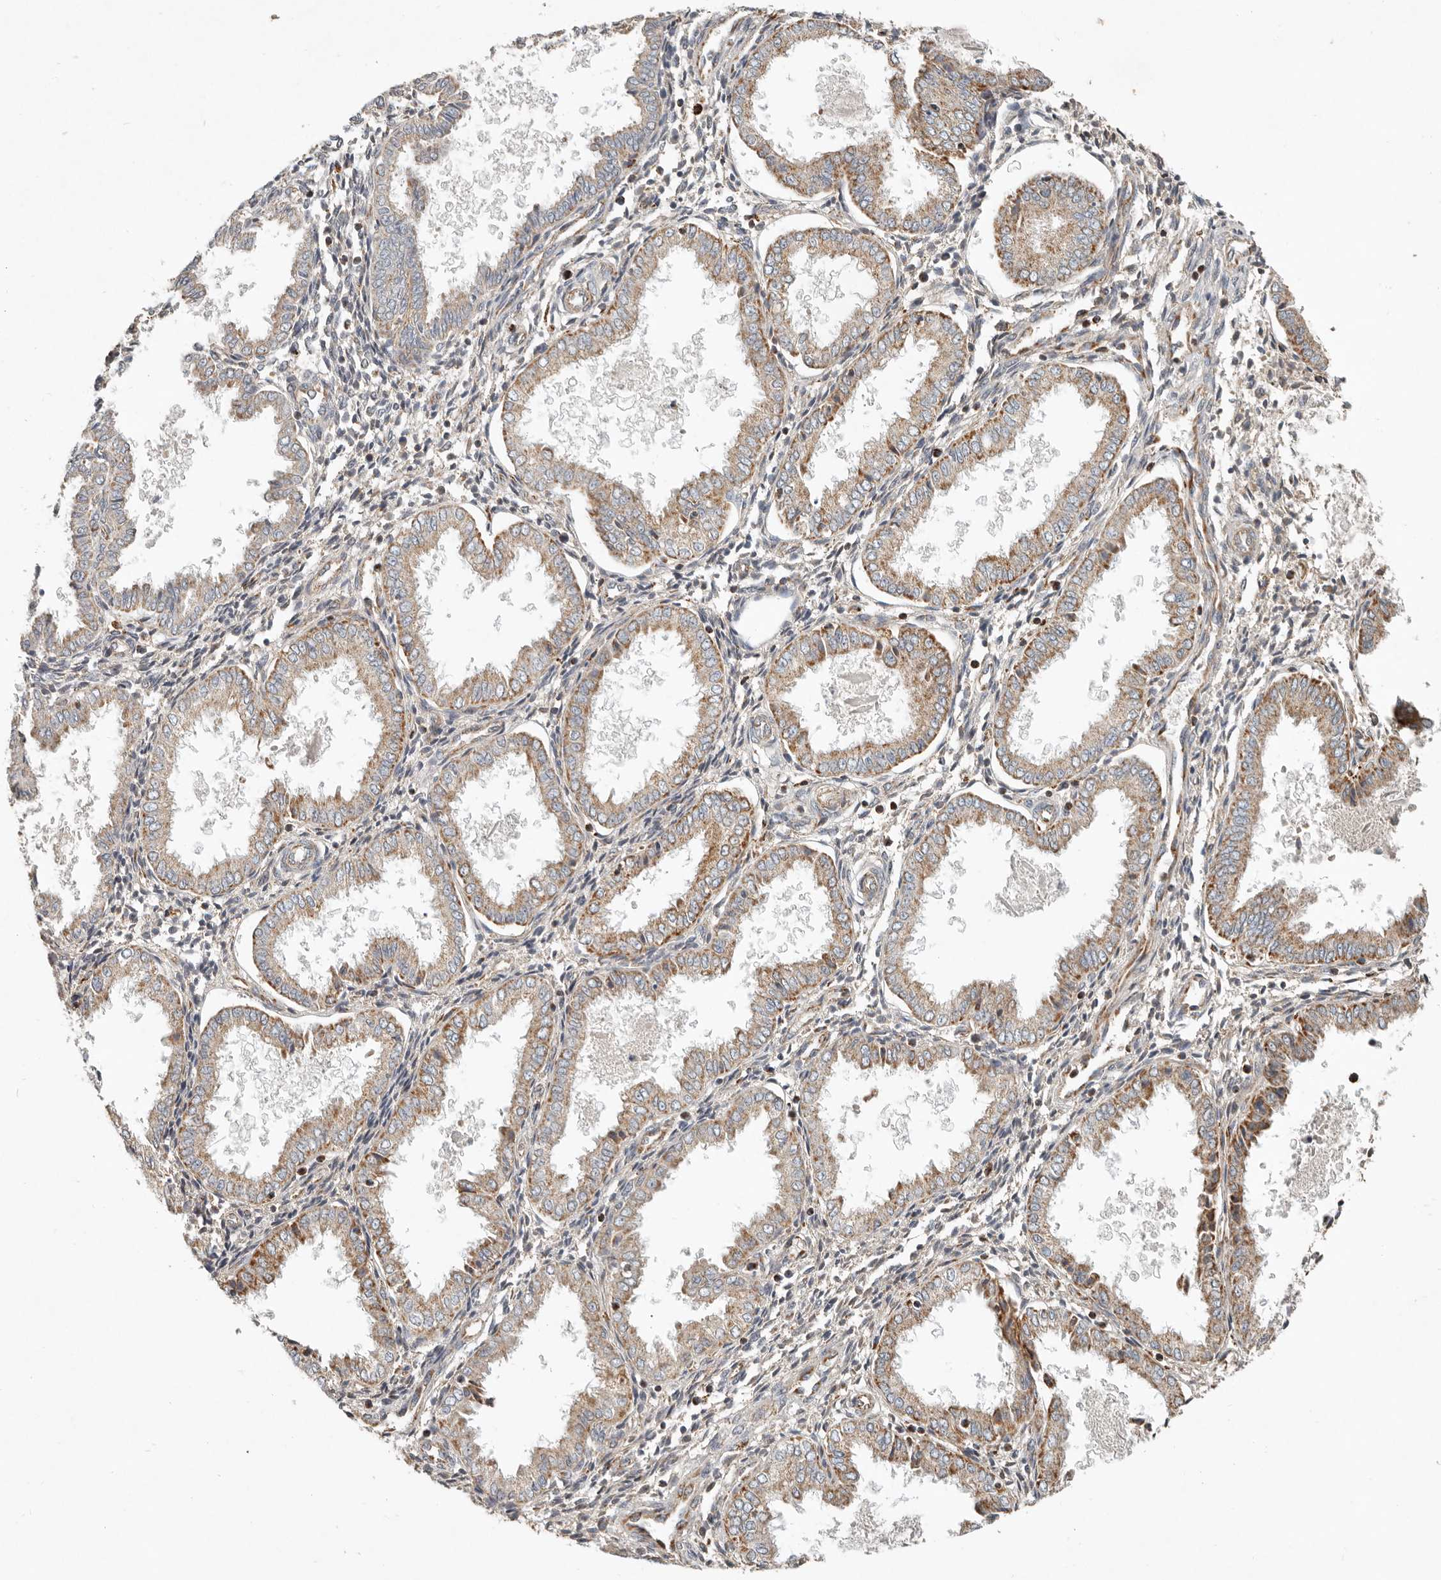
{"staining": {"intensity": "weak", "quantity": "25%-75%", "location": "cytoplasmic/membranous"}, "tissue": "endometrium", "cell_type": "Cells in endometrial stroma", "image_type": "normal", "snomed": [{"axis": "morphology", "description": "Normal tissue, NOS"}, {"axis": "topography", "description": "Endometrium"}], "caption": "Protein staining by IHC reveals weak cytoplasmic/membranous staining in about 25%-75% of cells in endometrial stroma in unremarkable endometrium.", "gene": "ARHGEF10L", "patient": {"sex": "female", "age": 33}}